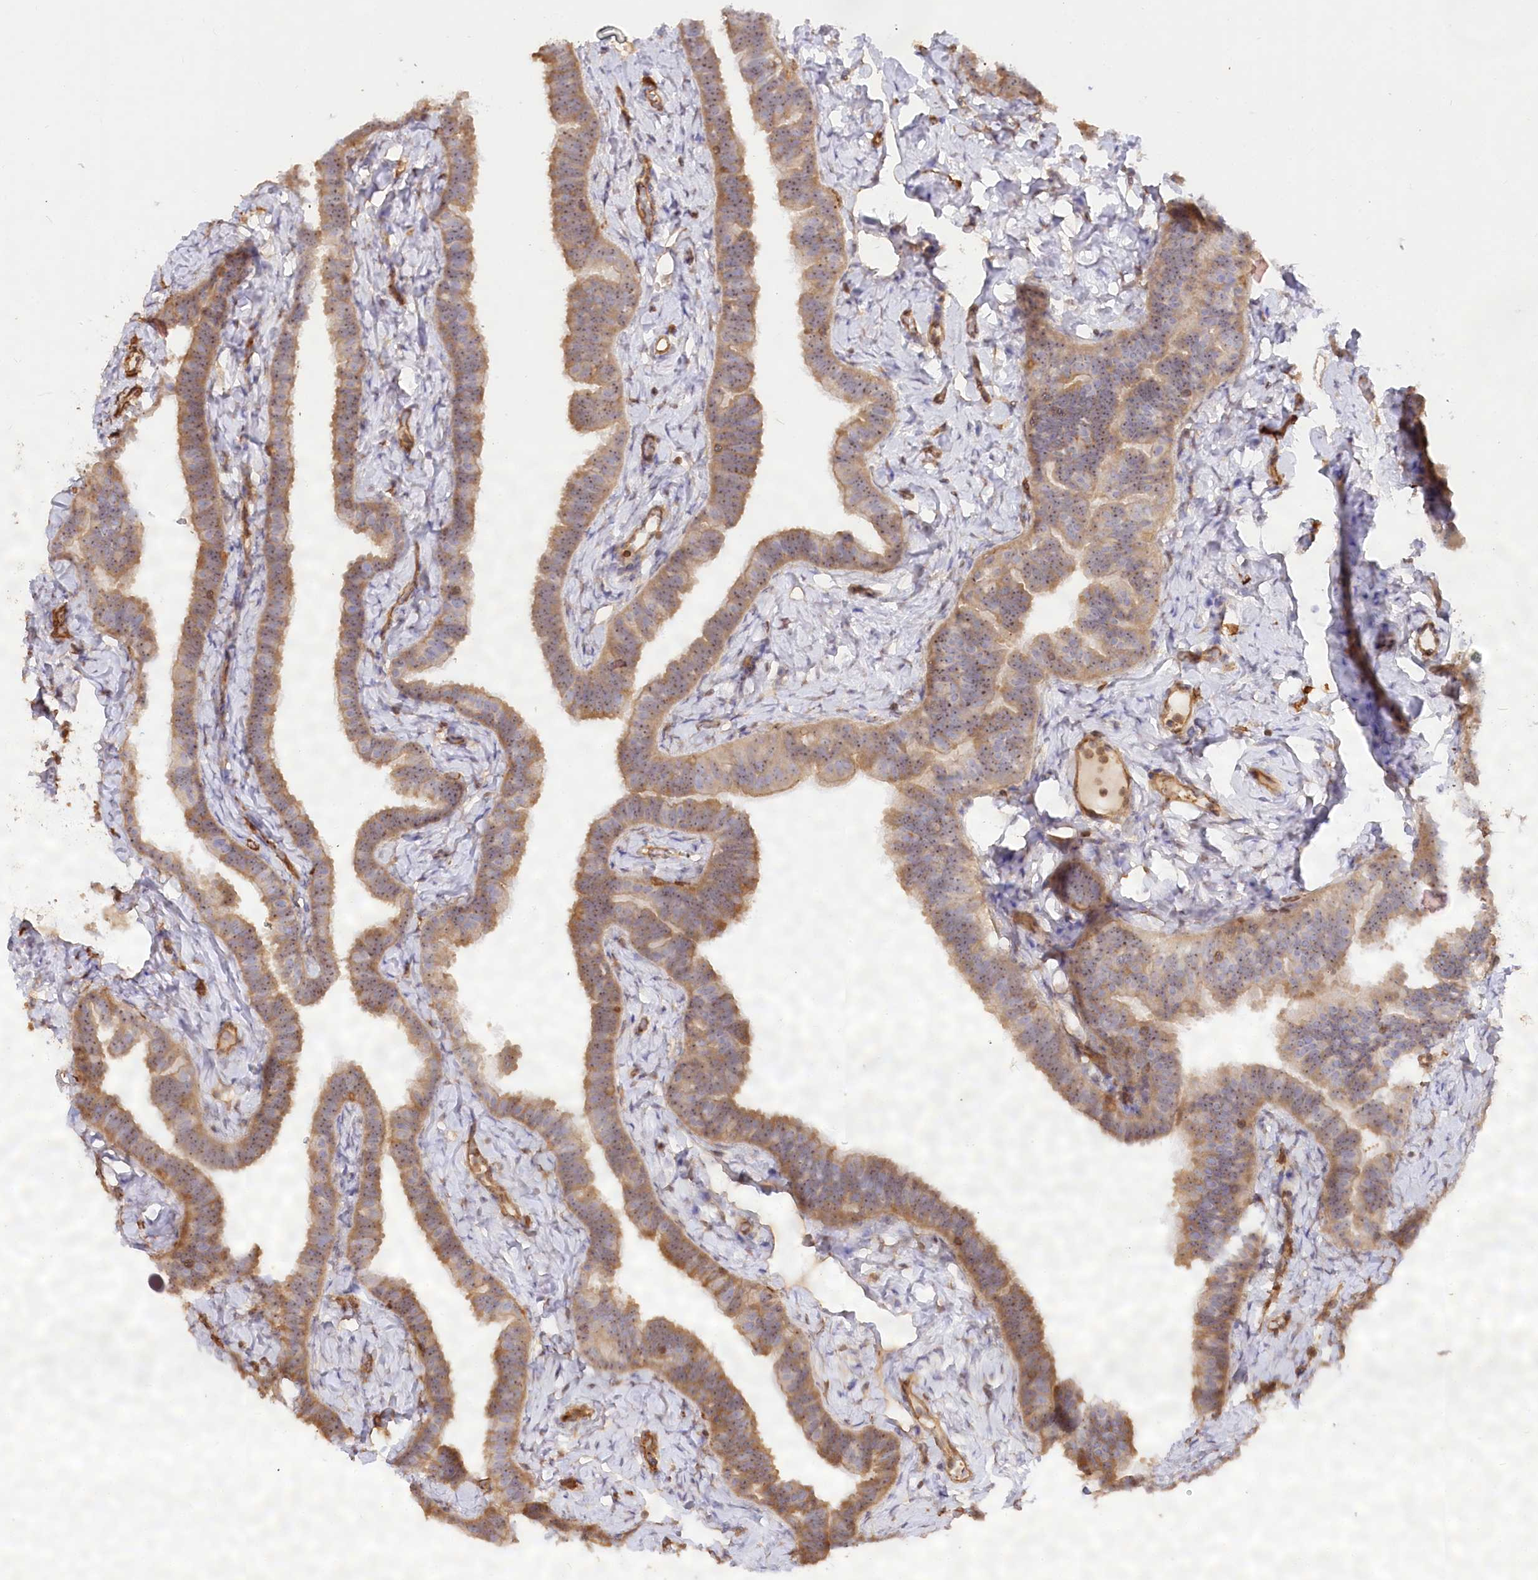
{"staining": {"intensity": "moderate", "quantity": ">75%", "location": "cytoplasmic/membranous"}, "tissue": "fallopian tube", "cell_type": "Glandular cells", "image_type": "normal", "snomed": [{"axis": "morphology", "description": "Normal tissue, NOS"}, {"axis": "topography", "description": "Fallopian tube"}], "caption": "The histopathology image reveals immunohistochemical staining of unremarkable fallopian tube. There is moderate cytoplasmic/membranous positivity is appreciated in approximately >75% of glandular cells. Using DAB (brown) and hematoxylin (blue) stains, captured at high magnification using brightfield microscopy.", "gene": "WDR36", "patient": {"sex": "female", "age": 65}}